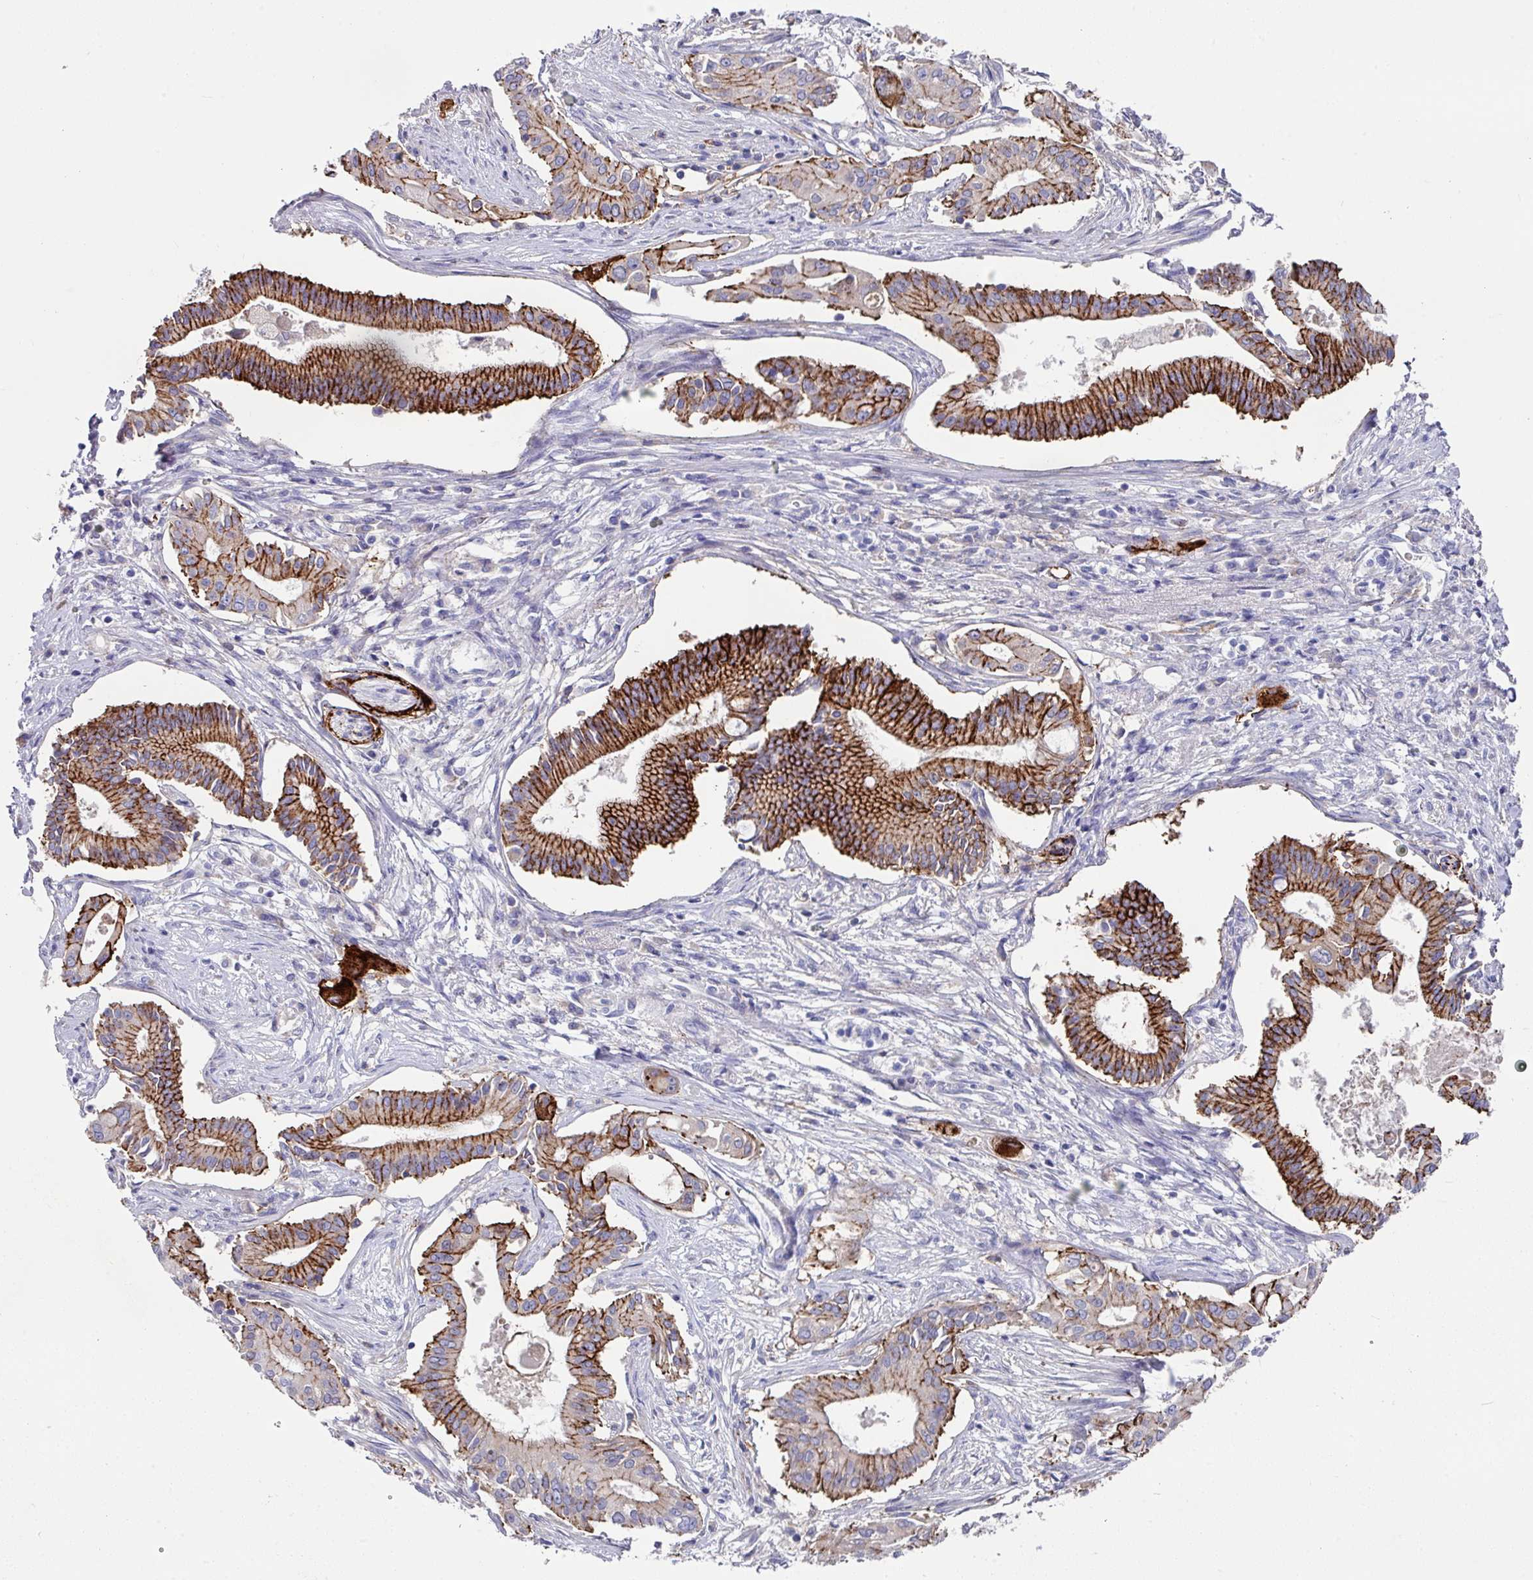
{"staining": {"intensity": "strong", "quantity": ">75%", "location": "cytoplasmic/membranous"}, "tissue": "pancreatic cancer", "cell_type": "Tumor cells", "image_type": "cancer", "snomed": [{"axis": "morphology", "description": "Adenocarcinoma, NOS"}, {"axis": "topography", "description": "Pancreas"}], "caption": "Protein staining displays strong cytoplasmic/membranous expression in about >75% of tumor cells in pancreatic adenocarcinoma.", "gene": "CLDN1", "patient": {"sex": "female", "age": 68}}